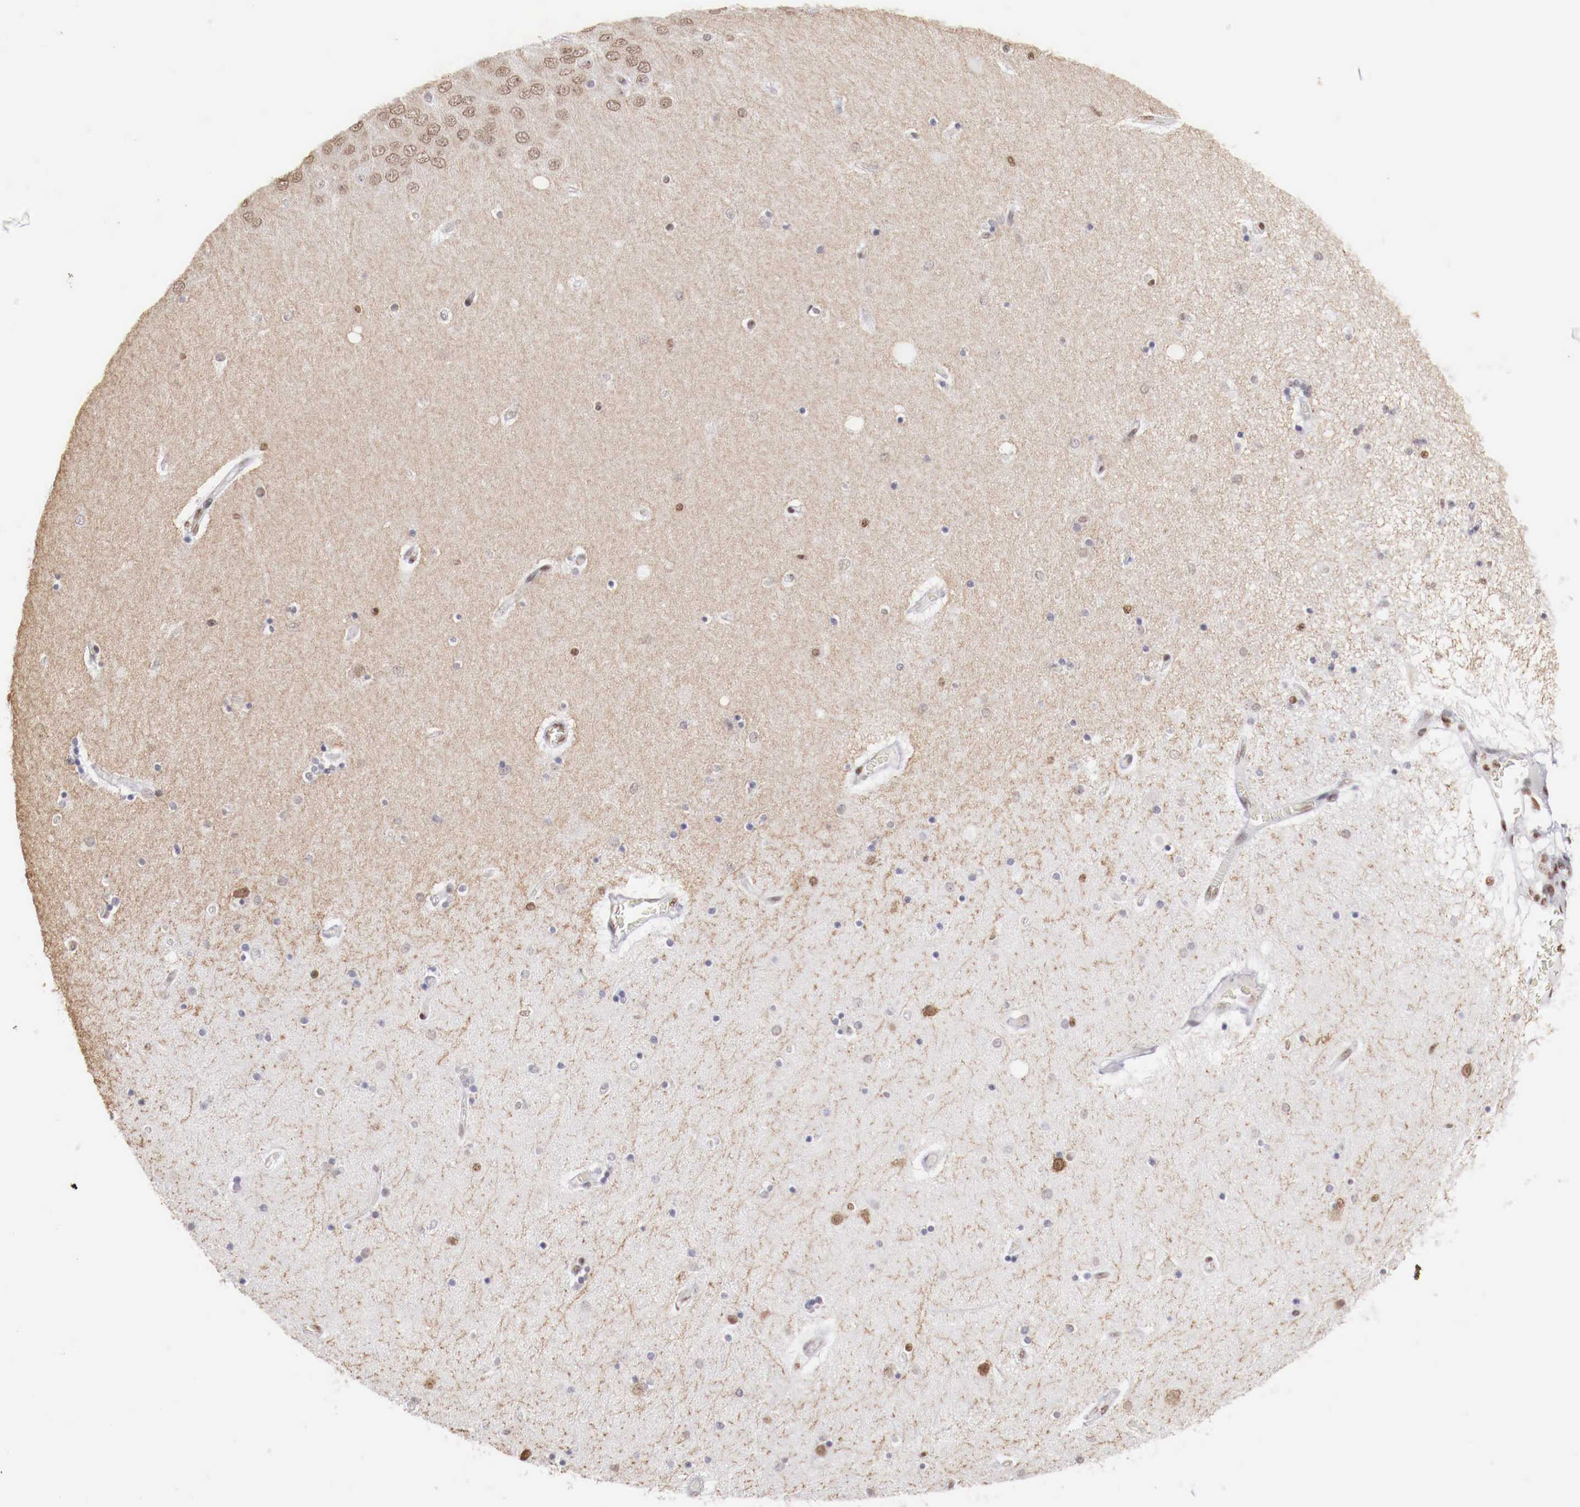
{"staining": {"intensity": "moderate", "quantity": "25%-75%", "location": "cytoplasmic/membranous,nuclear"}, "tissue": "hippocampus", "cell_type": "Glial cells", "image_type": "normal", "snomed": [{"axis": "morphology", "description": "Normal tissue, NOS"}, {"axis": "topography", "description": "Hippocampus"}], "caption": "IHC histopathology image of benign hippocampus: human hippocampus stained using IHC exhibits medium levels of moderate protein expression localized specifically in the cytoplasmic/membranous,nuclear of glial cells, appearing as a cytoplasmic/membranous,nuclear brown color.", "gene": "MAX", "patient": {"sex": "female", "age": 54}}